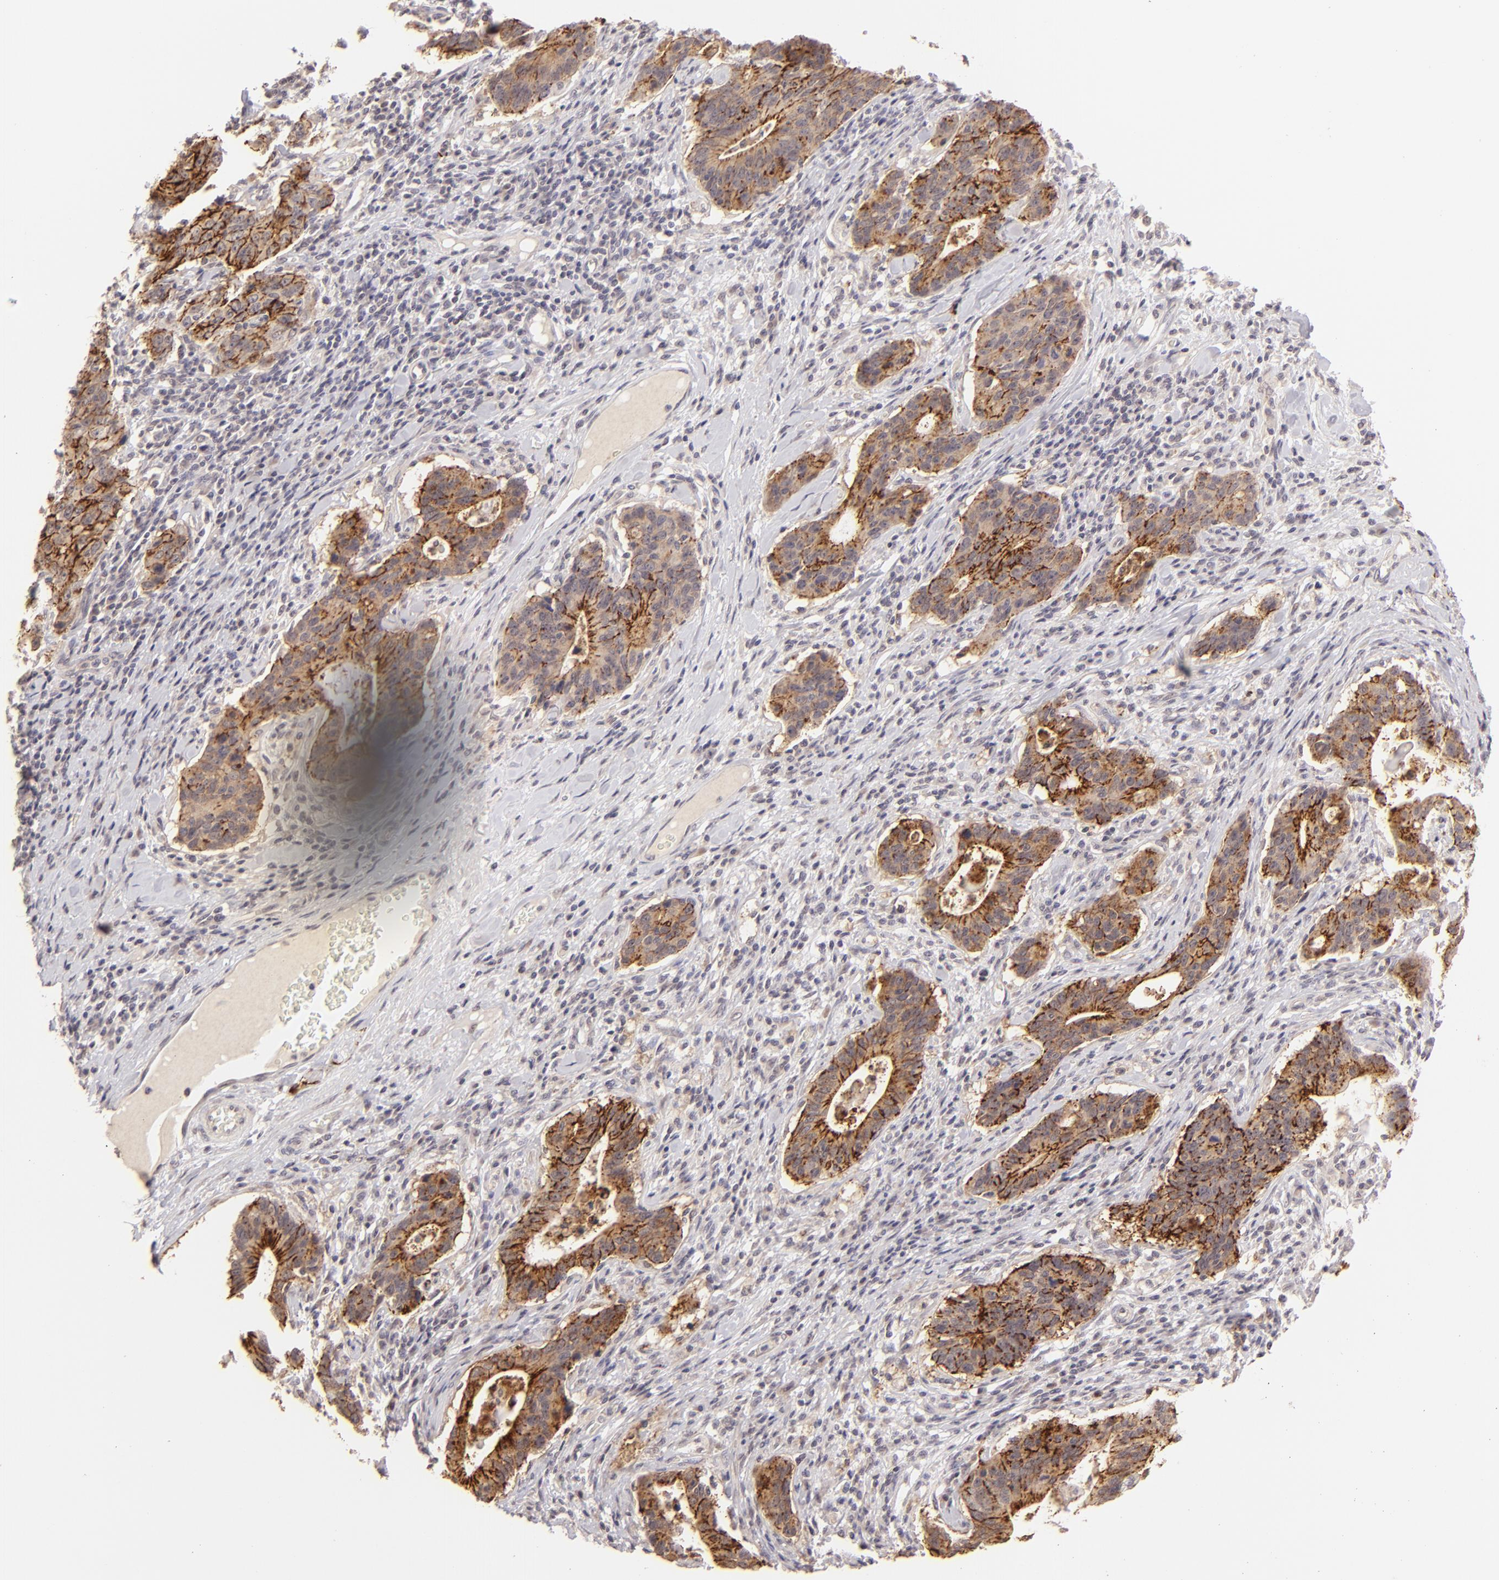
{"staining": {"intensity": "moderate", "quantity": ">75%", "location": "cytoplasmic/membranous"}, "tissue": "stomach cancer", "cell_type": "Tumor cells", "image_type": "cancer", "snomed": [{"axis": "morphology", "description": "Adenocarcinoma, NOS"}, {"axis": "topography", "description": "Esophagus"}, {"axis": "topography", "description": "Stomach"}], "caption": "Immunohistochemical staining of stomach adenocarcinoma shows moderate cytoplasmic/membranous protein positivity in about >75% of tumor cells. (Stains: DAB (3,3'-diaminobenzidine) in brown, nuclei in blue, Microscopy: brightfield microscopy at high magnification).", "gene": "CLDN1", "patient": {"sex": "male", "age": 74}}